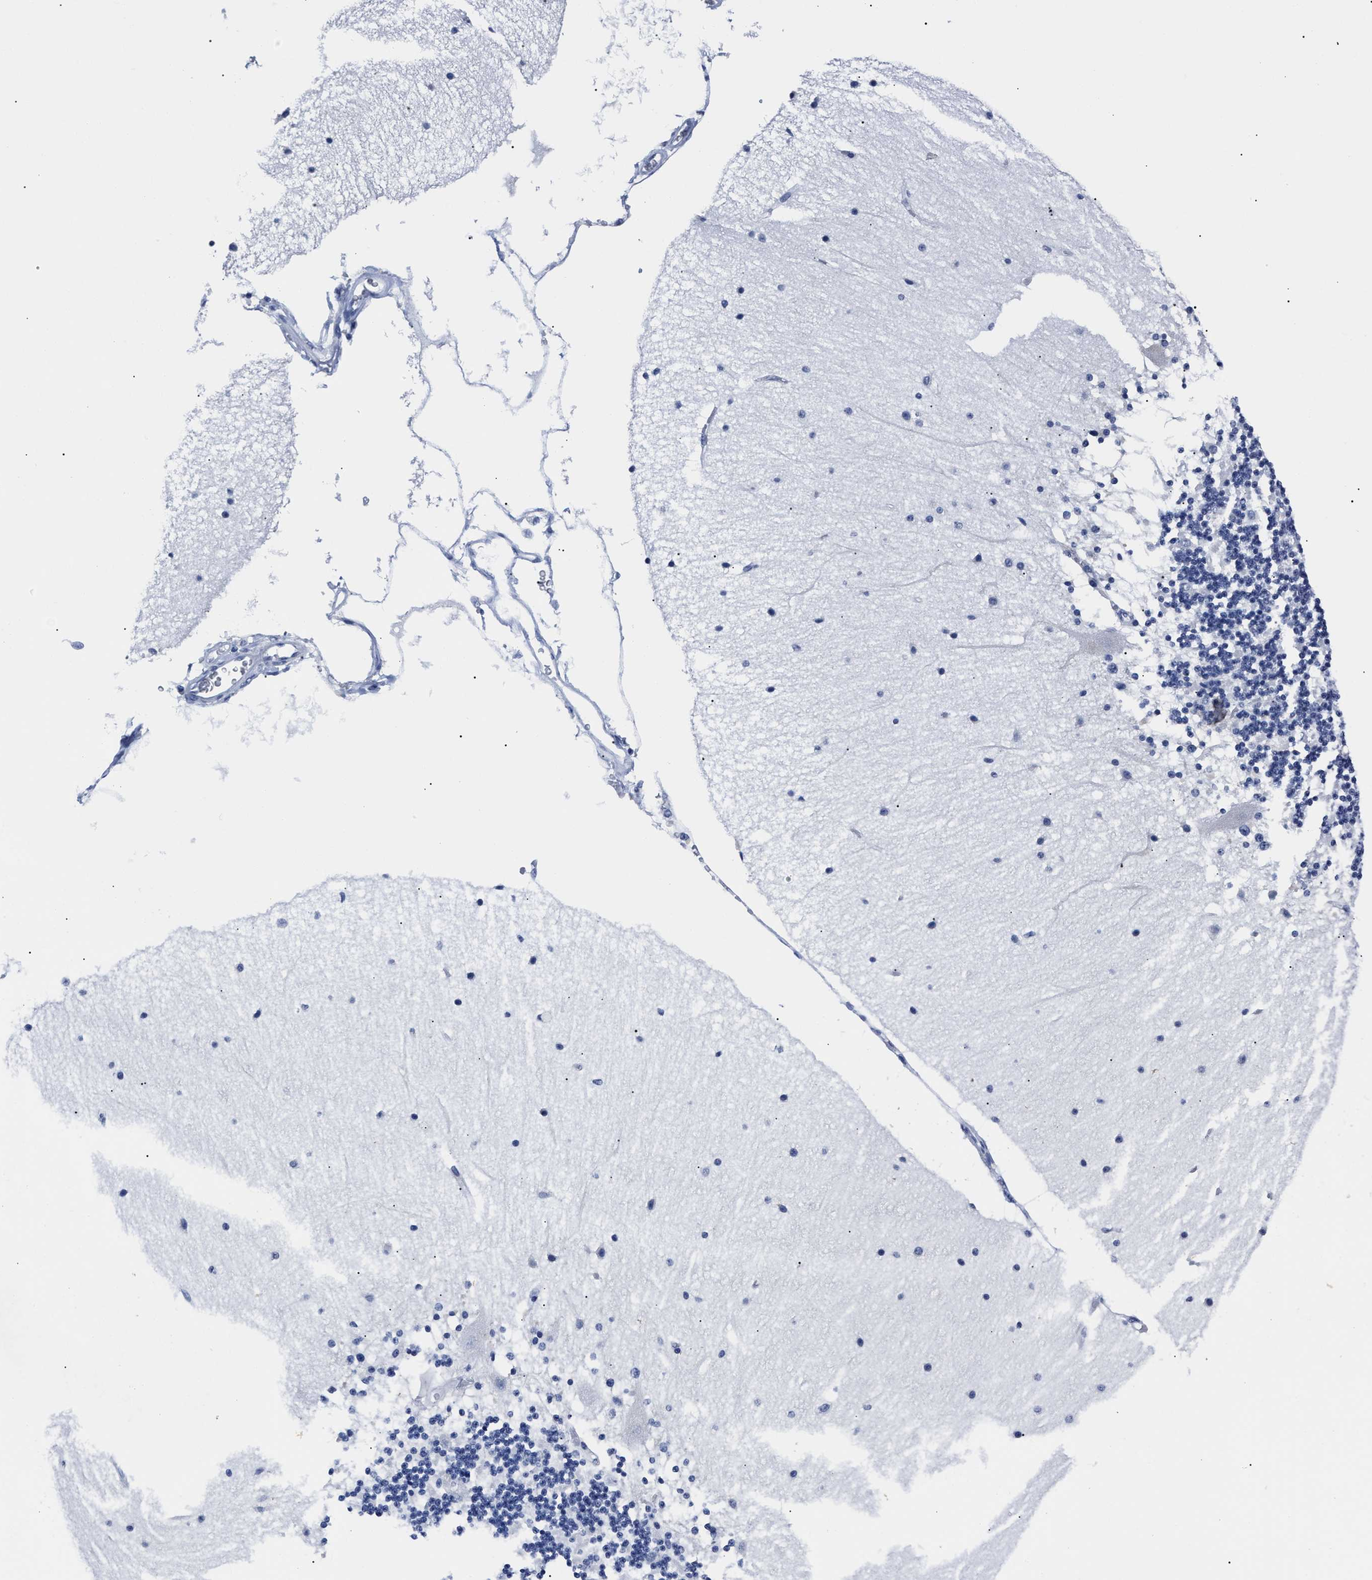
{"staining": {"intensity": "negative", "quantity": "none", "location": "none"}, "tissue": "cerebellum", "cell_type": "Cells in granular layer", "image_type": "normal", "snomed": [{"axis": "morphology", "description": "Normal tissue, NOS"}, {"axis": "topography", "description": "Cerebellum"}], "caption": "Micrograph shows no protein expression in cells in granular layer of unremarkable cerebellum. (DAB (3,3'-diaminobenzidine) IHC visualized using brightfield microscopy, high magnification).", "gene": "ALPG", "patient": {"sex": "female", "age": 54}}